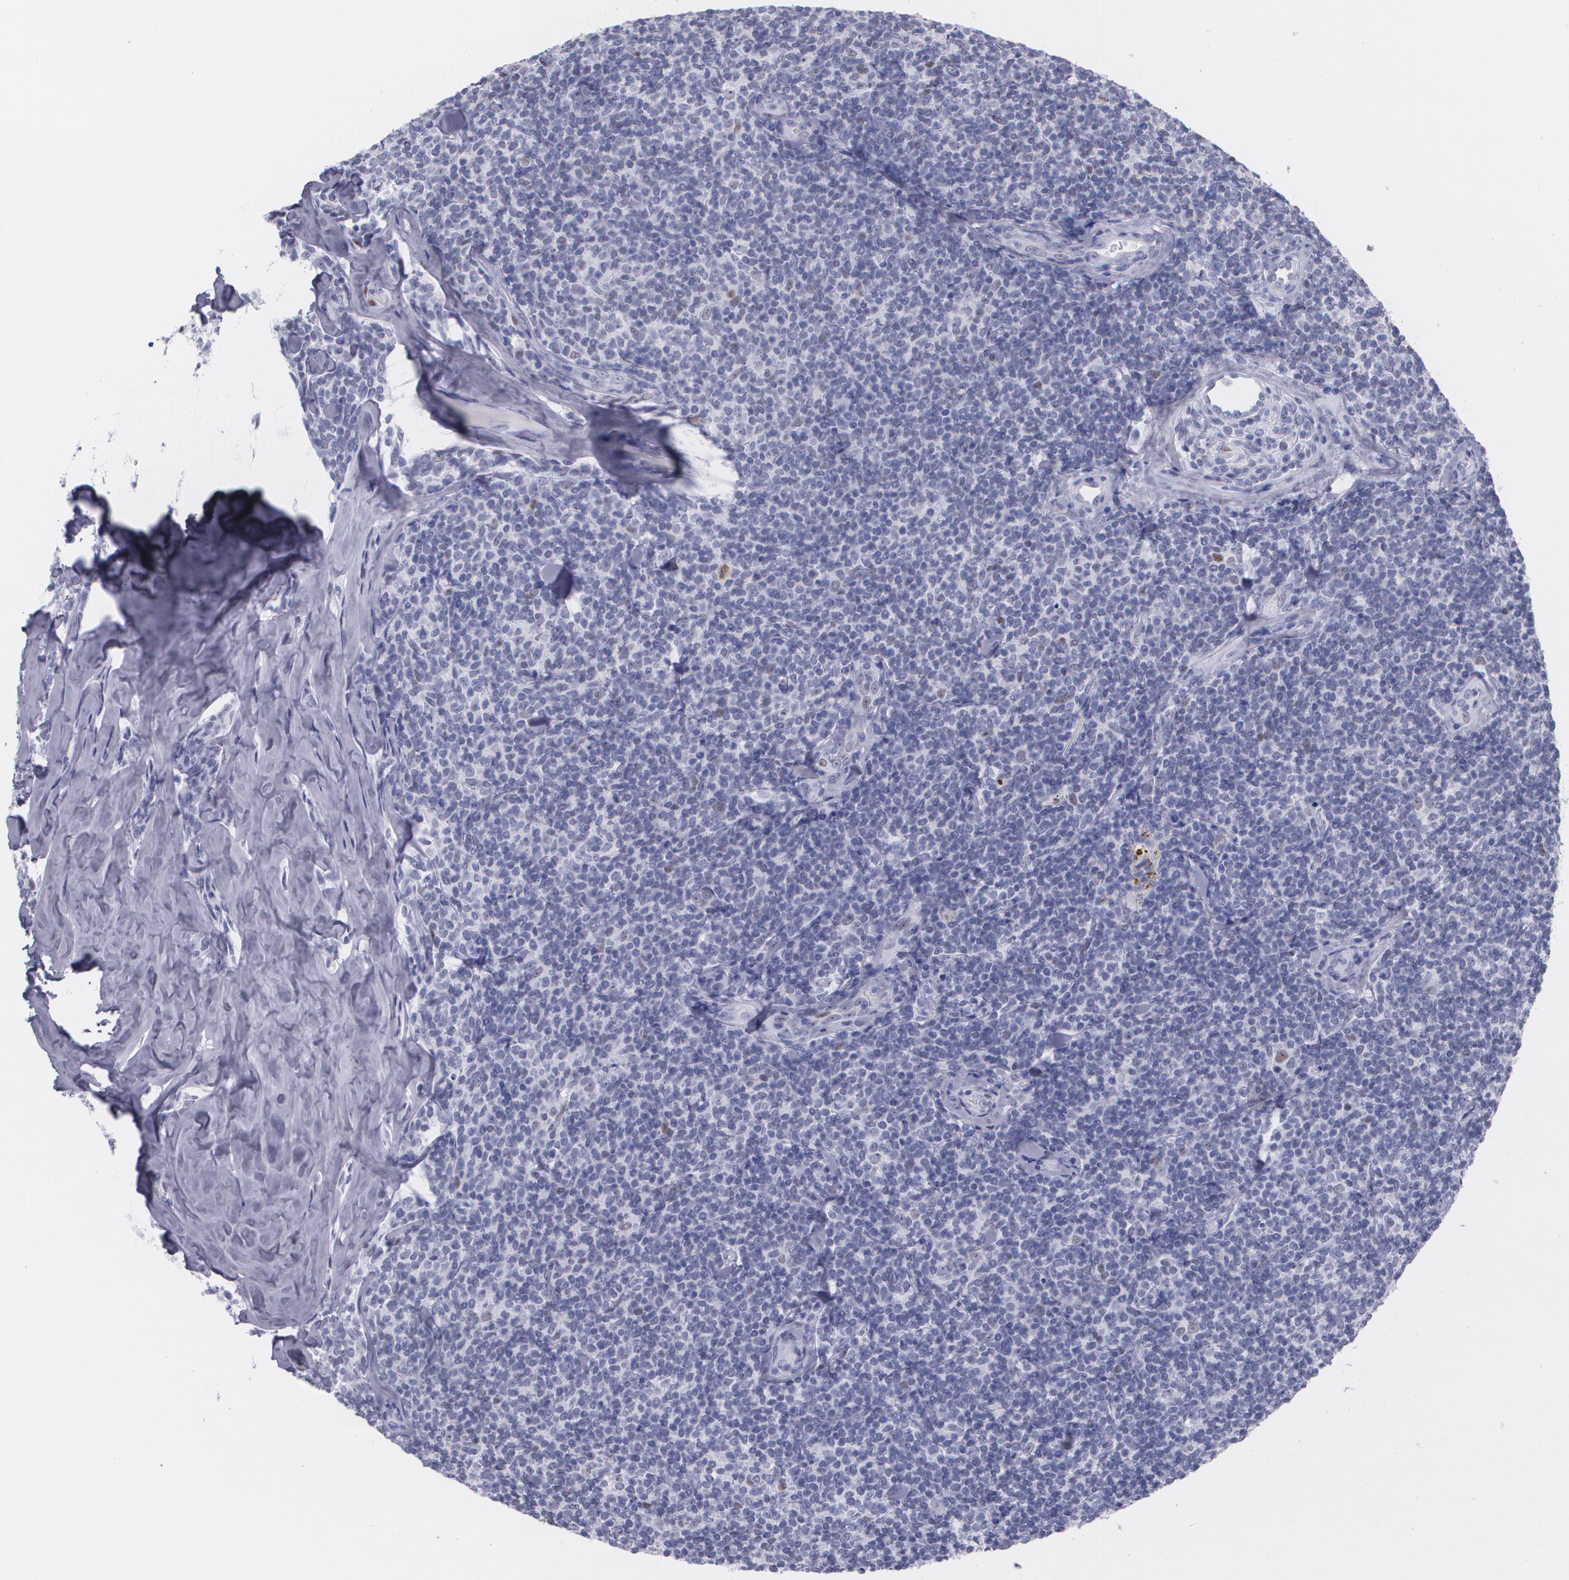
{"staining": {"intensity": "weak", "quantity": "<25%", "location": "nuclear"}, "tissue": "lymphoma", "cell_type": "Tumor cells", "image_type": "cancer", "snomed": [{"axis": "morphology", "description": "Malignant lymphoma, non-Hodgkin's type, Low grade"}, {"axis": "topography", "description": "Lymph node"}], "caption": "The micrograph reveals no staining of tumor cells in malignant lymphoma, non-Hodgkin's type (low-grade).", "gene": "TP53", "patient": {"sex": "female", "age": 56}}